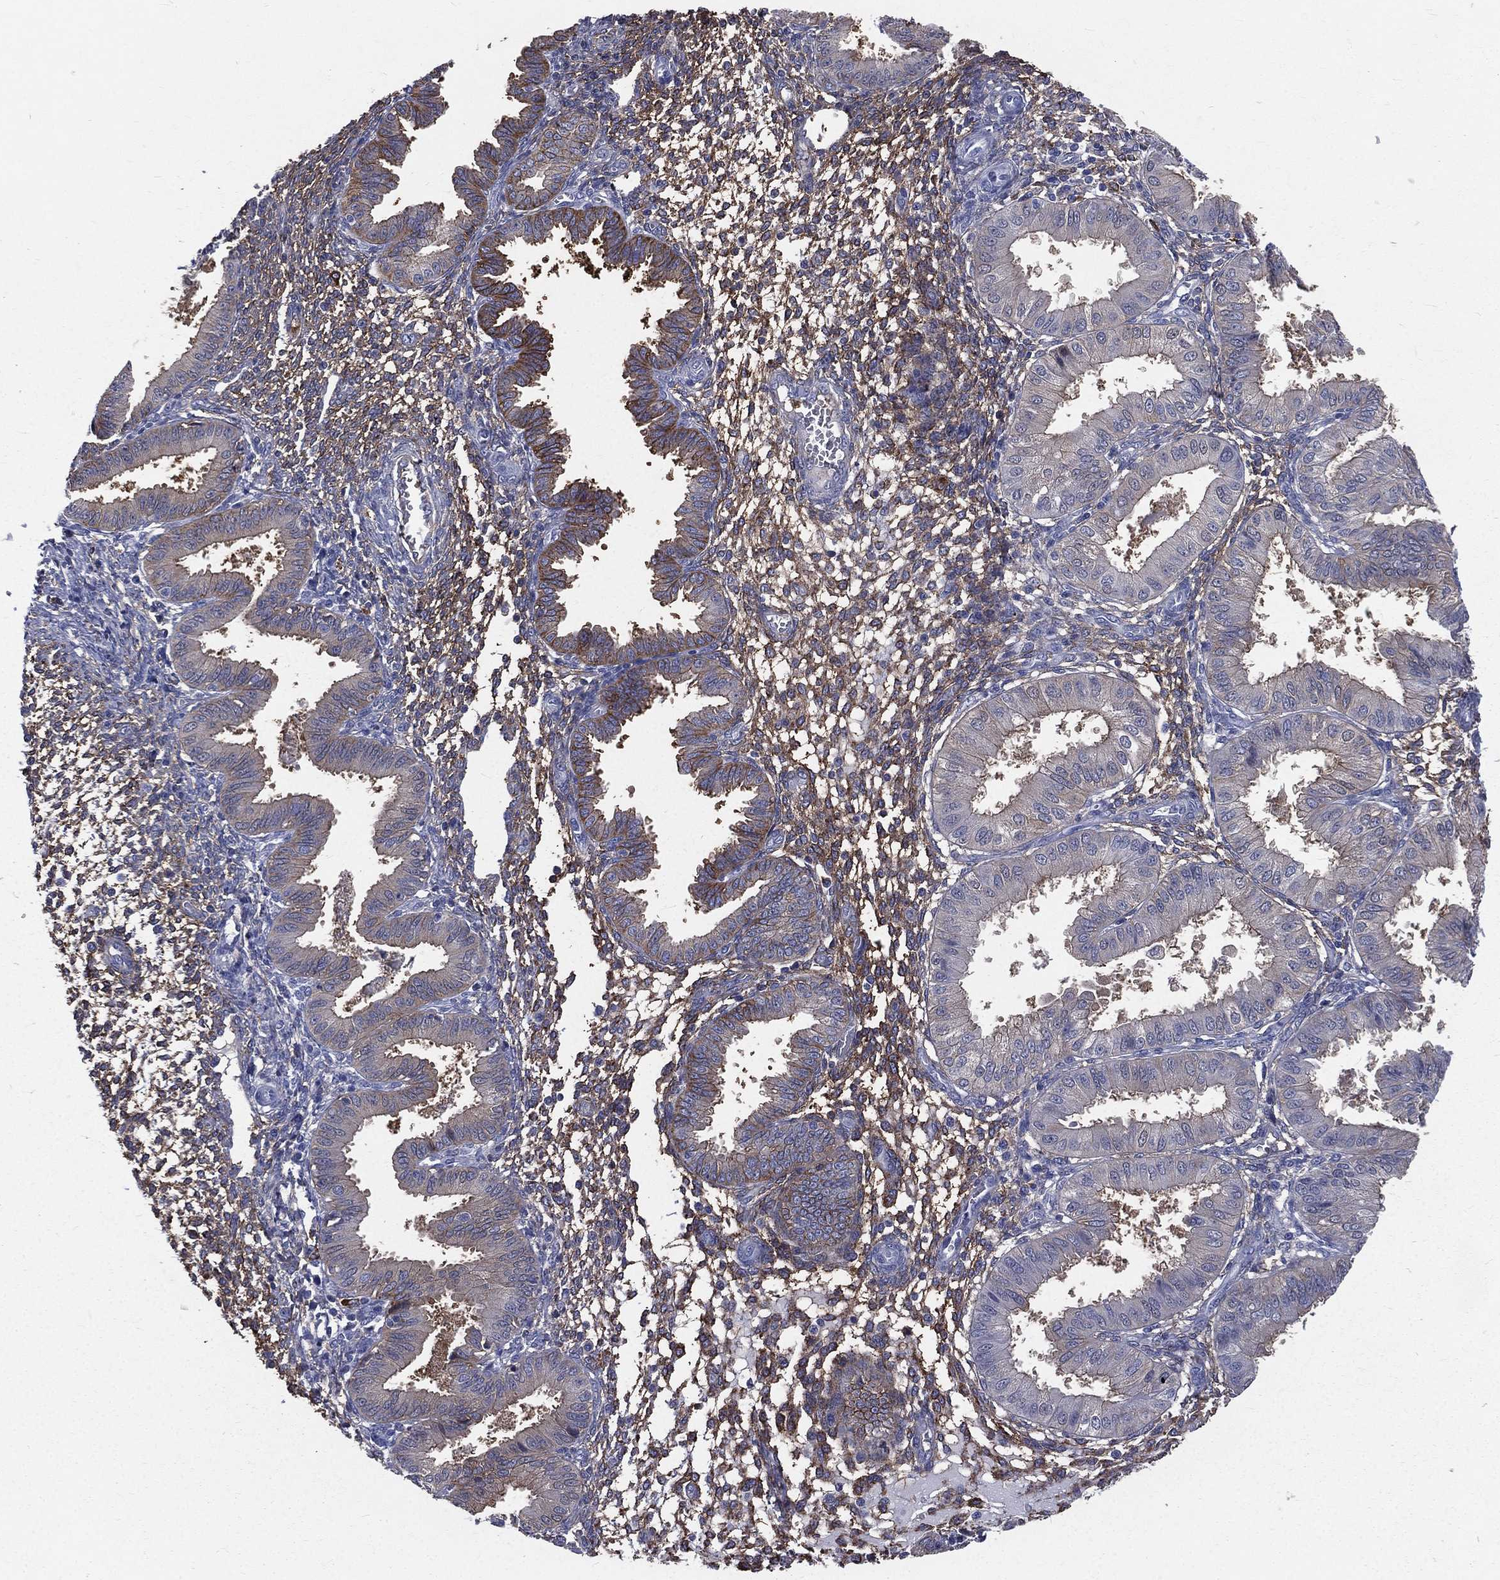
{"staining": {"intensity": "moderate", "quantity": "25%-75%", "location": "cytoplasmic/membranous"}, "tissue": "endometrium", "cell_type": "Cells in endometrial stroma", "image_type": "normal", "snomed": [{"axis": "morphology", "description": "Normal tissue, NOS"}, {"axis": "topography", "description": "Endometrium"}], "caption": "Brown immunohistochemical staining in unremarkable human endometrium shows moderate cytoplasmic/membranous positivity in about 25%-75% of cells in endometrial stroma.", "gene": "BASP1", "patient": {"sex": "female", "age": 43}}